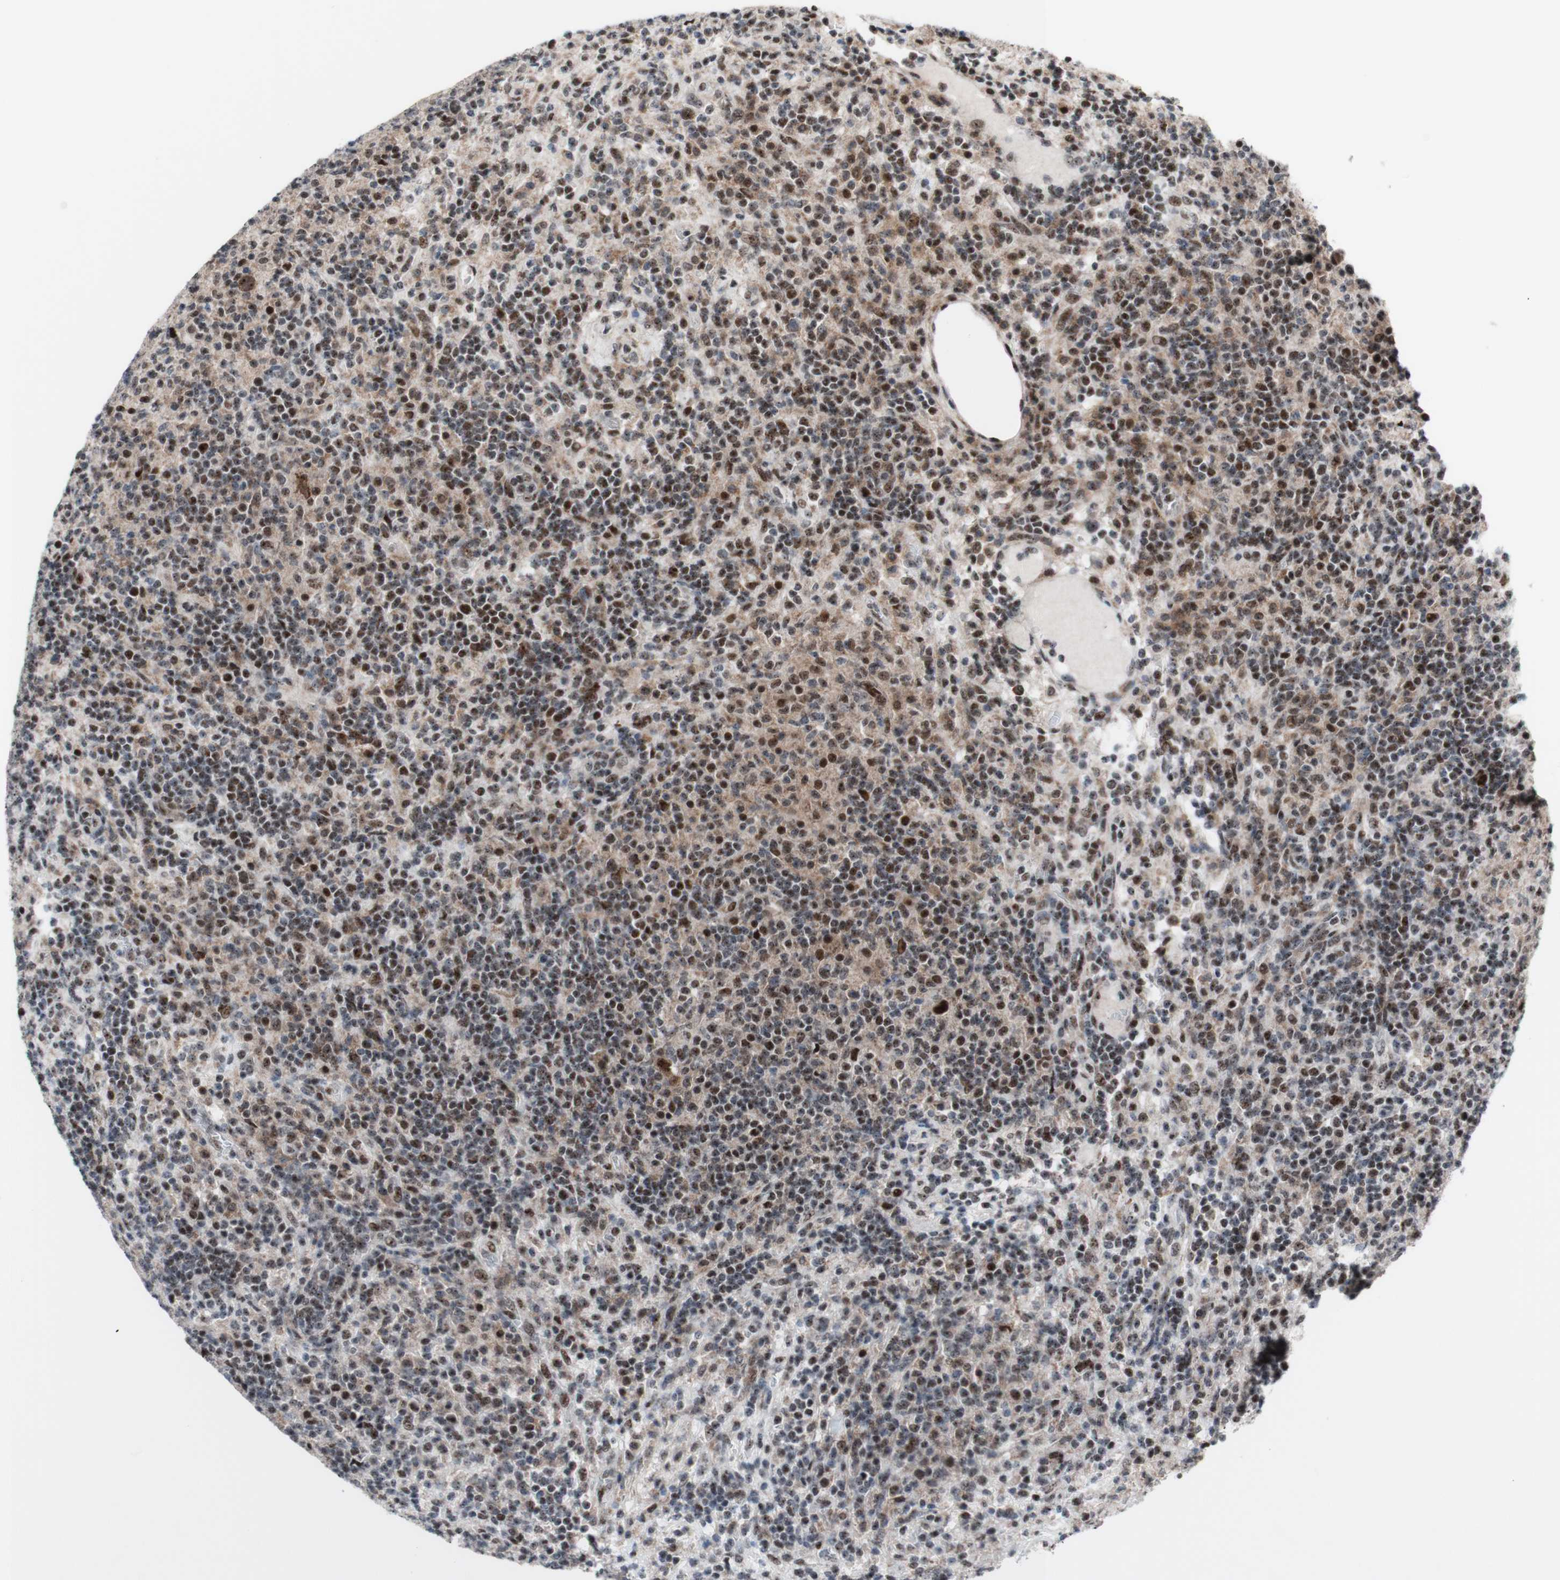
{"staining": {"intensity": "strong", "quantity": ">75%", "location": "nuclear"}, "tissue": "lymphoma", "cell_type": "Tumor cells", "image_type": "cancer", "snomed": [{"axis": "morphology", "description": "Hodgkin's disease, NOS"}, {"axis": "topography", "description": "Lymph node"}], "caption": "This histopathology image displays IHC staining of human lymphoma, with high strong nuclear staining in about >75% of tumor cells.", "gene": "POLR1A", "patient": {"sex": "male", "age": 70}}